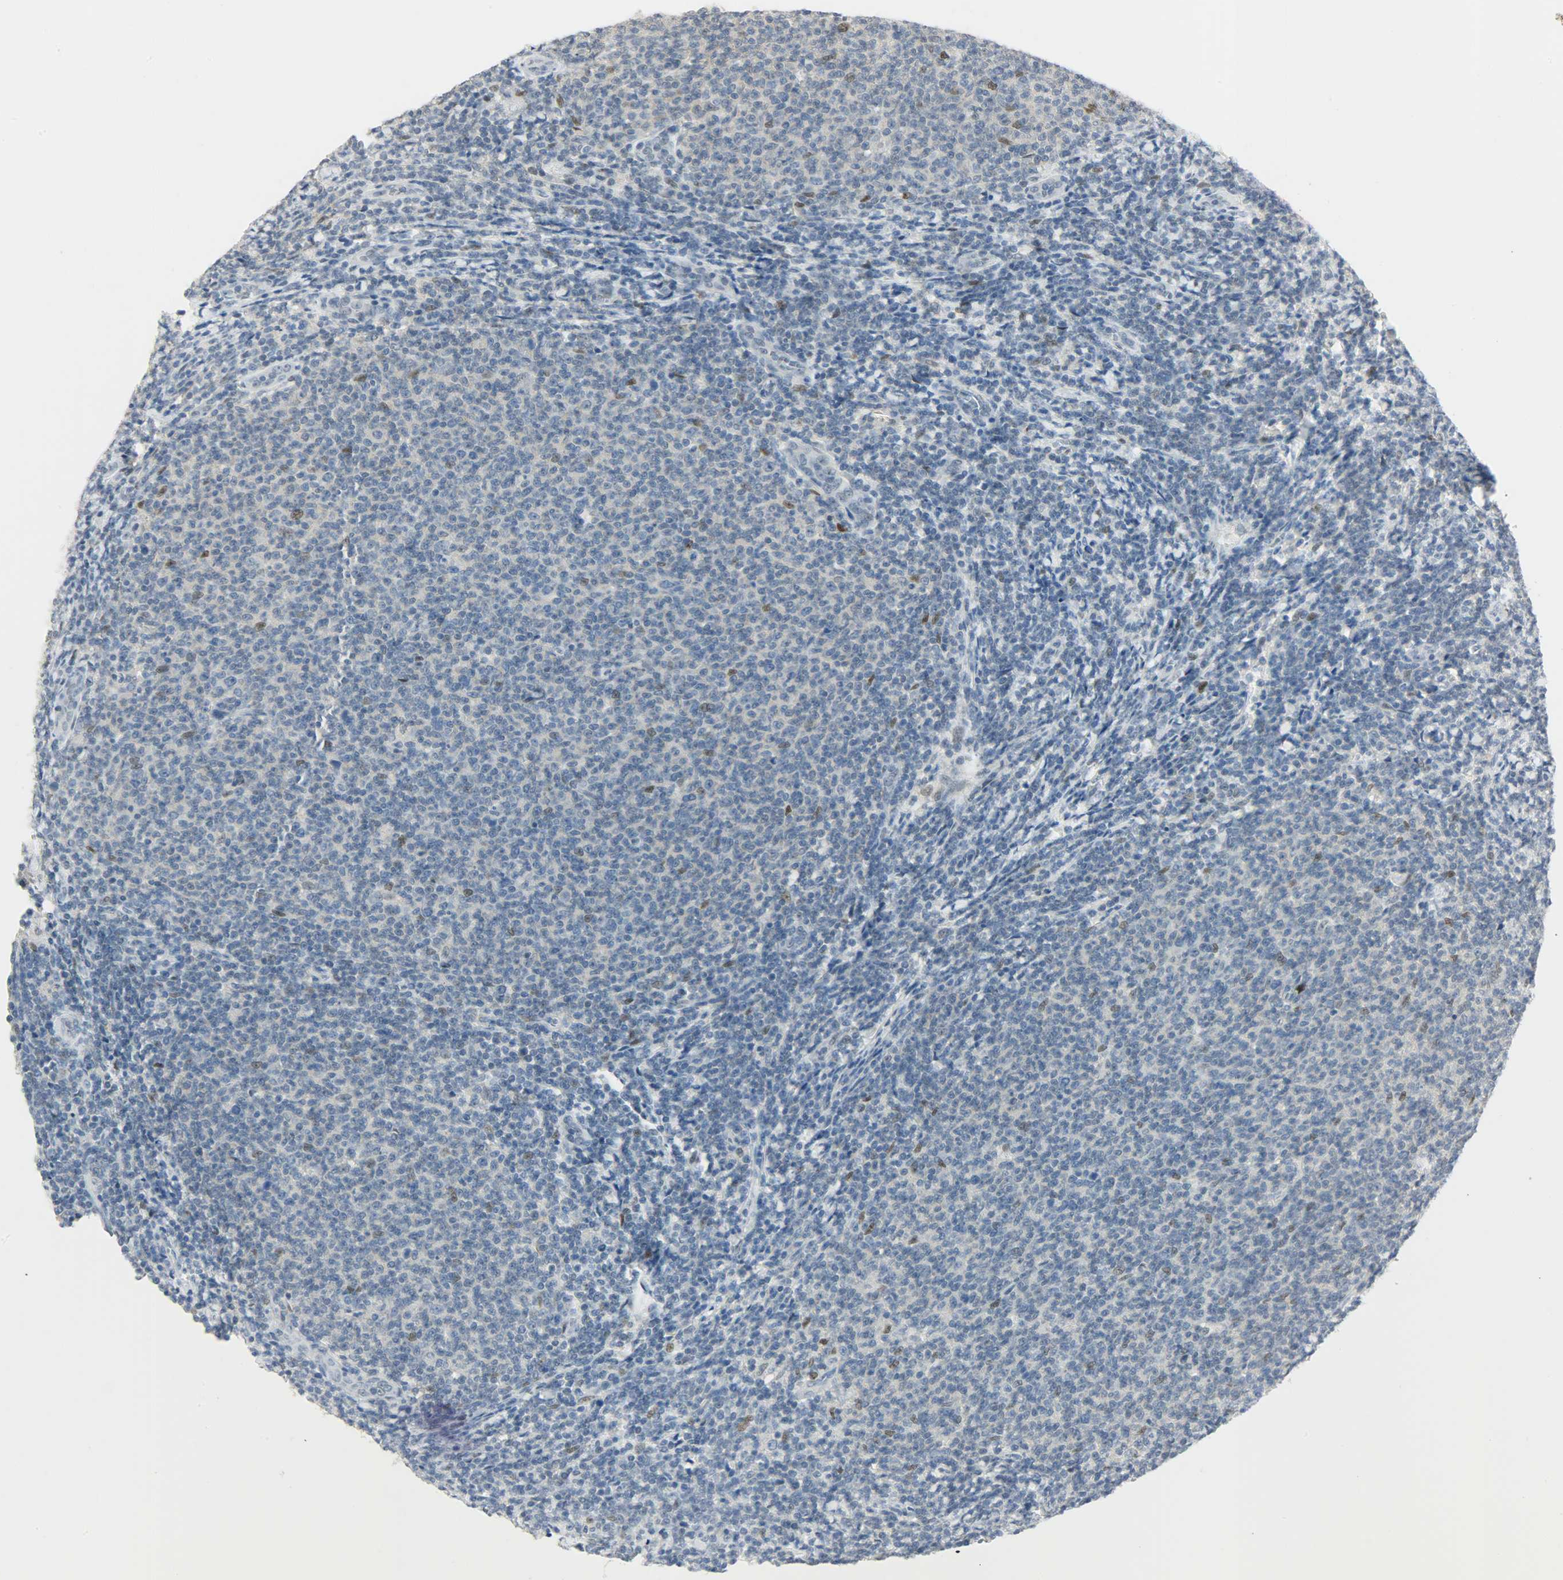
{"staining": {"intensity": "moderate", "quantity": "<25%", "location": "nuclear"}, "tissue": "lymphoma", "cell_type": "Tumor cells", "image_type": "cancer", "snomed": [{"axis": "morphology", "description": "Malignant lymphoma, non-Hodgkin's type, Low grade"}, {"axis": "topography", "description": "Lymph node"}], "caption": "A high-resolution image shows immunohistochemistry staining of lymphoma, which shows moderate nuclear expression in approximately <25% of tumor cells.", "gene": "PPARG", "patient": {"sex": "male", "age": 66}}